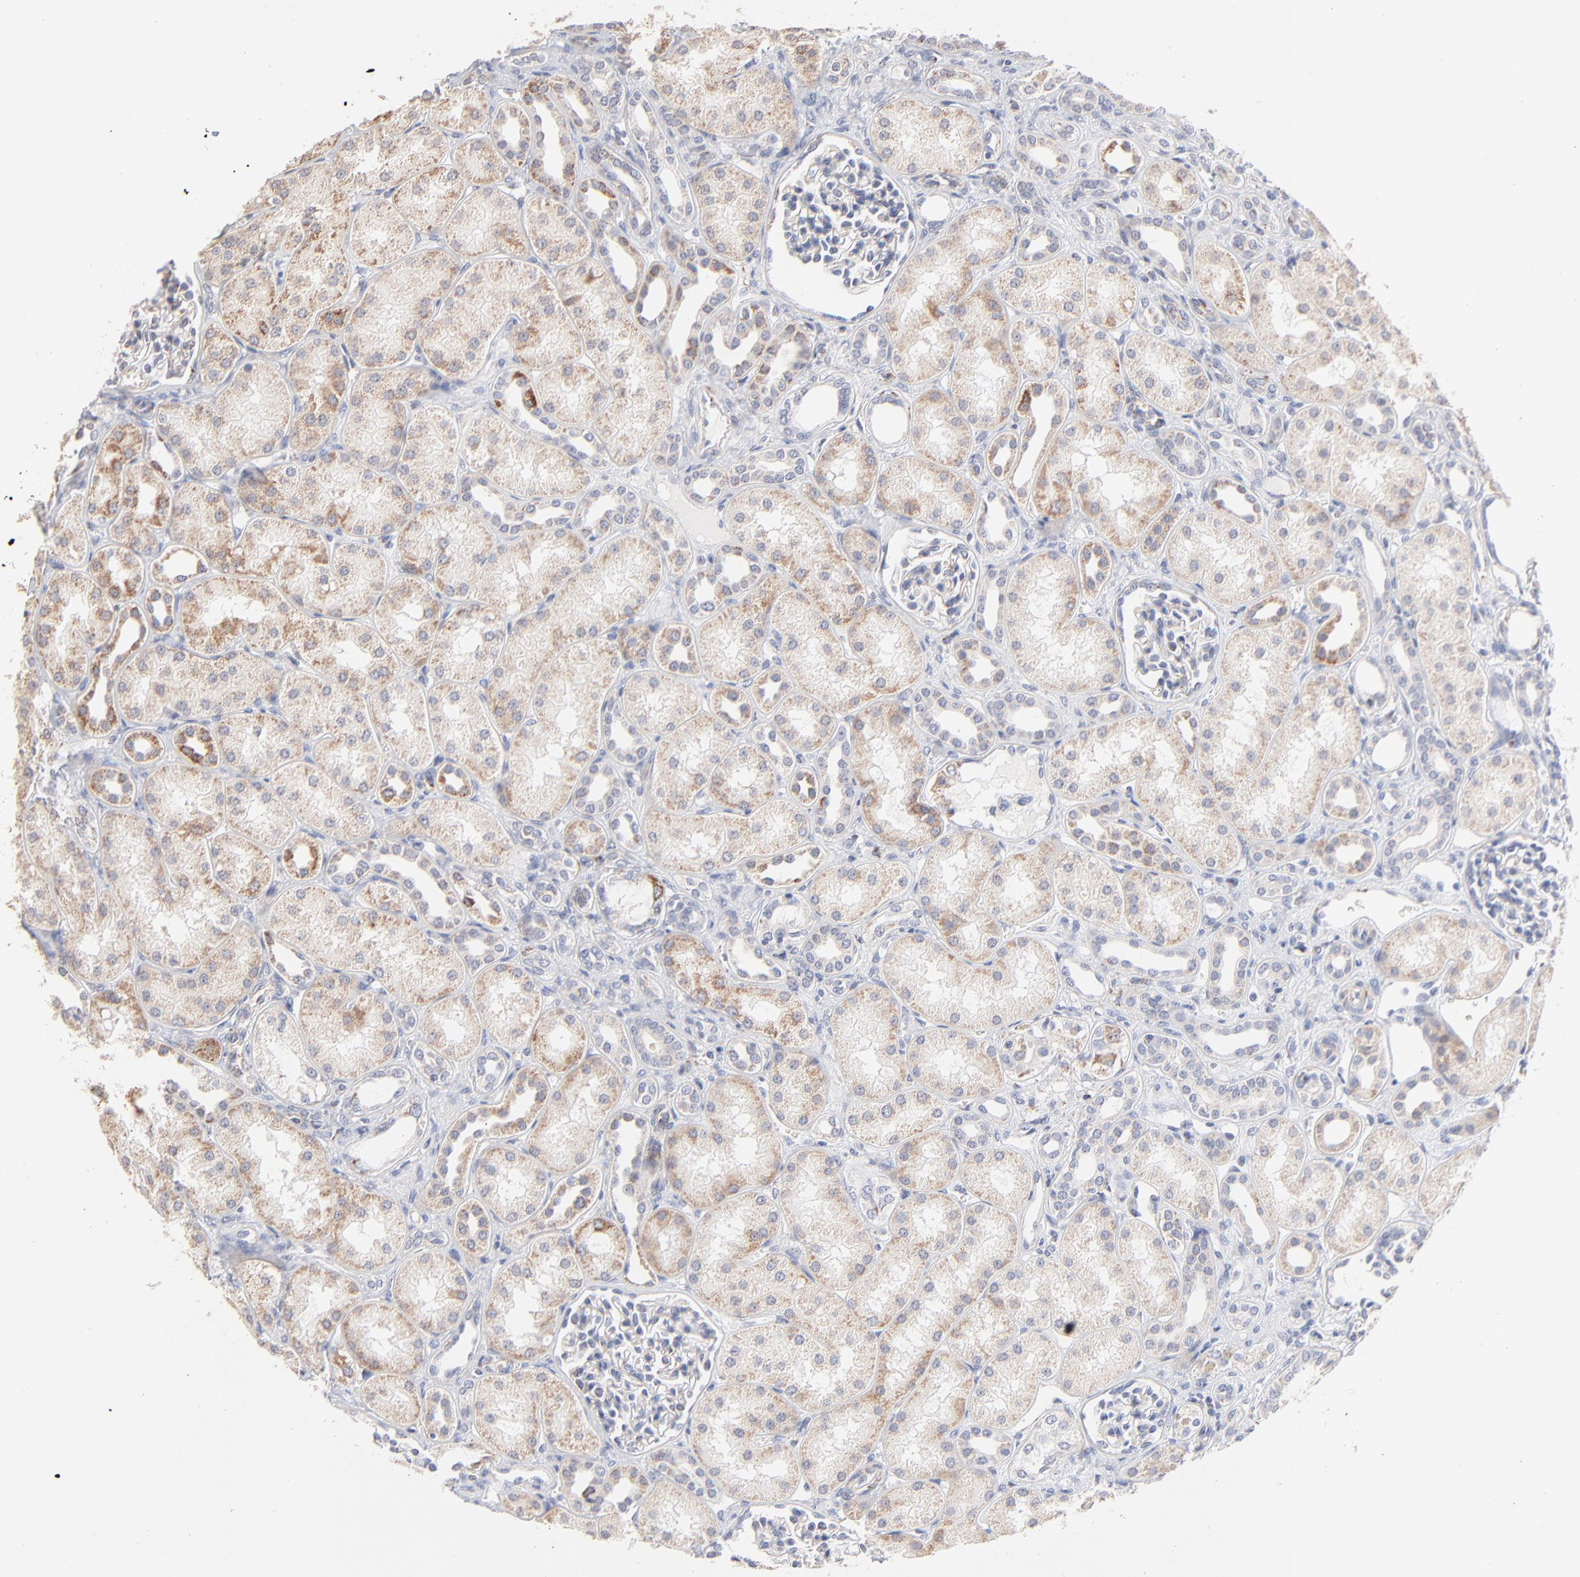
{"staining": {"intensity": "negative", "quantity": "none", "location": "none"}, "tissue": "kidney", "cell_type": "Cells in glomeruli", "image_type": "normal", "snomed": [{"axis": "morphology", "description": "Normal tissue, NOS"}, {"axis": "topography", "description": "Kidney"}], "caption": "A high-resolution image shows immunohistochemistry staining of benign kidney, which shows no significant expression in cells in glomeruli.", "gene": "MRPL58", "patient": {"sex": "male", "age": 7}}